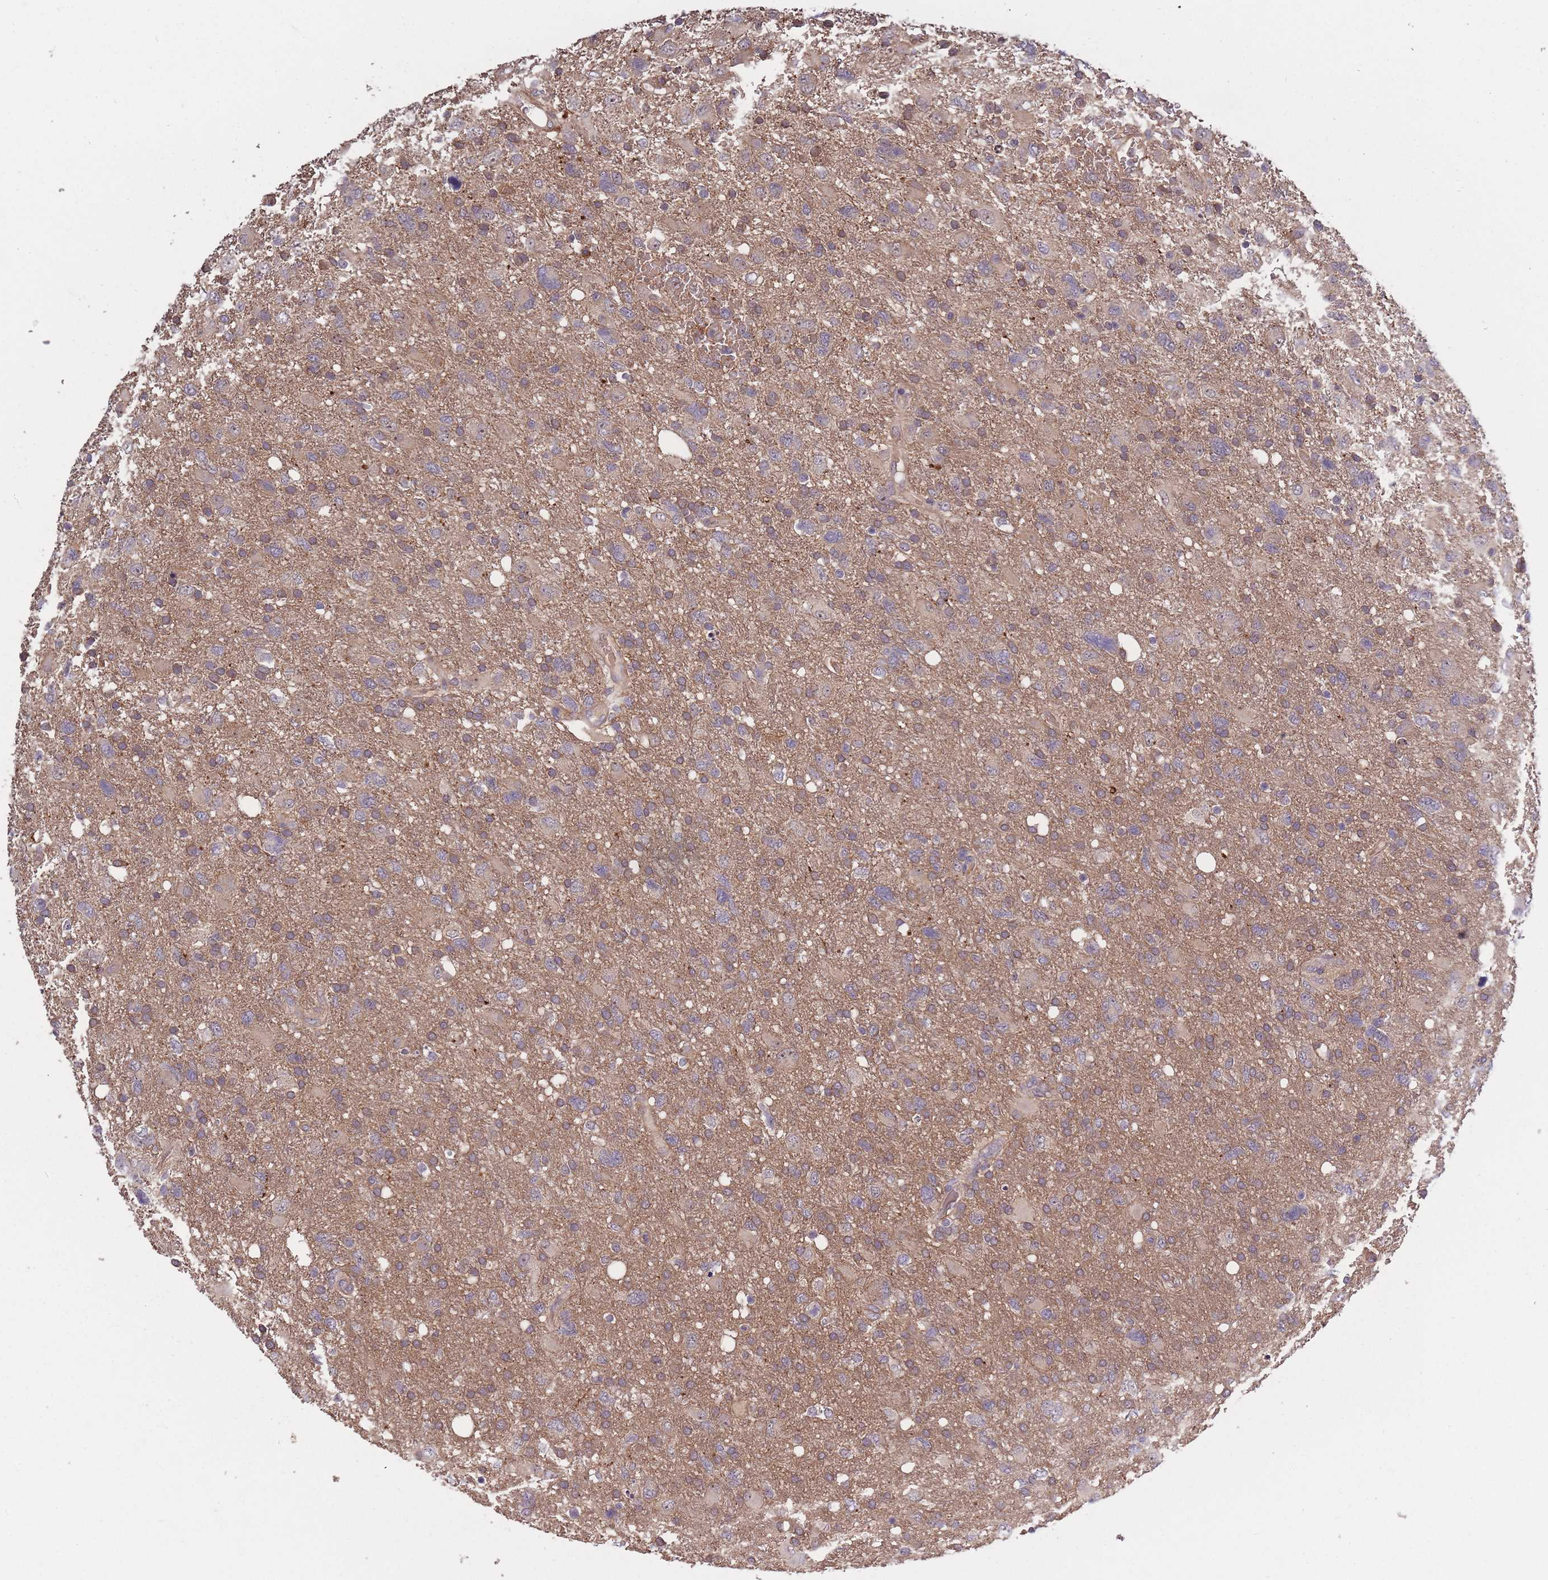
{"staining": {"intensity": "weak", "quantity": "<25%", "location": "cytoplasmic/membranous"}, "tissue": "glioma", "cell_type": "Tumor cells", "image_type": "cancer", "snomed": [{"axis": "morphology", "description": "Glioma, malignant, High grade"}, {"axis": "topography", "description": "Brain"}], "caption": "IHC histopathology image of glioma stained for a protein (brown), which displays no expression in tumor cells.", "gene": "KIAA1755", "patient": {"sex": "male", "age": 61}}